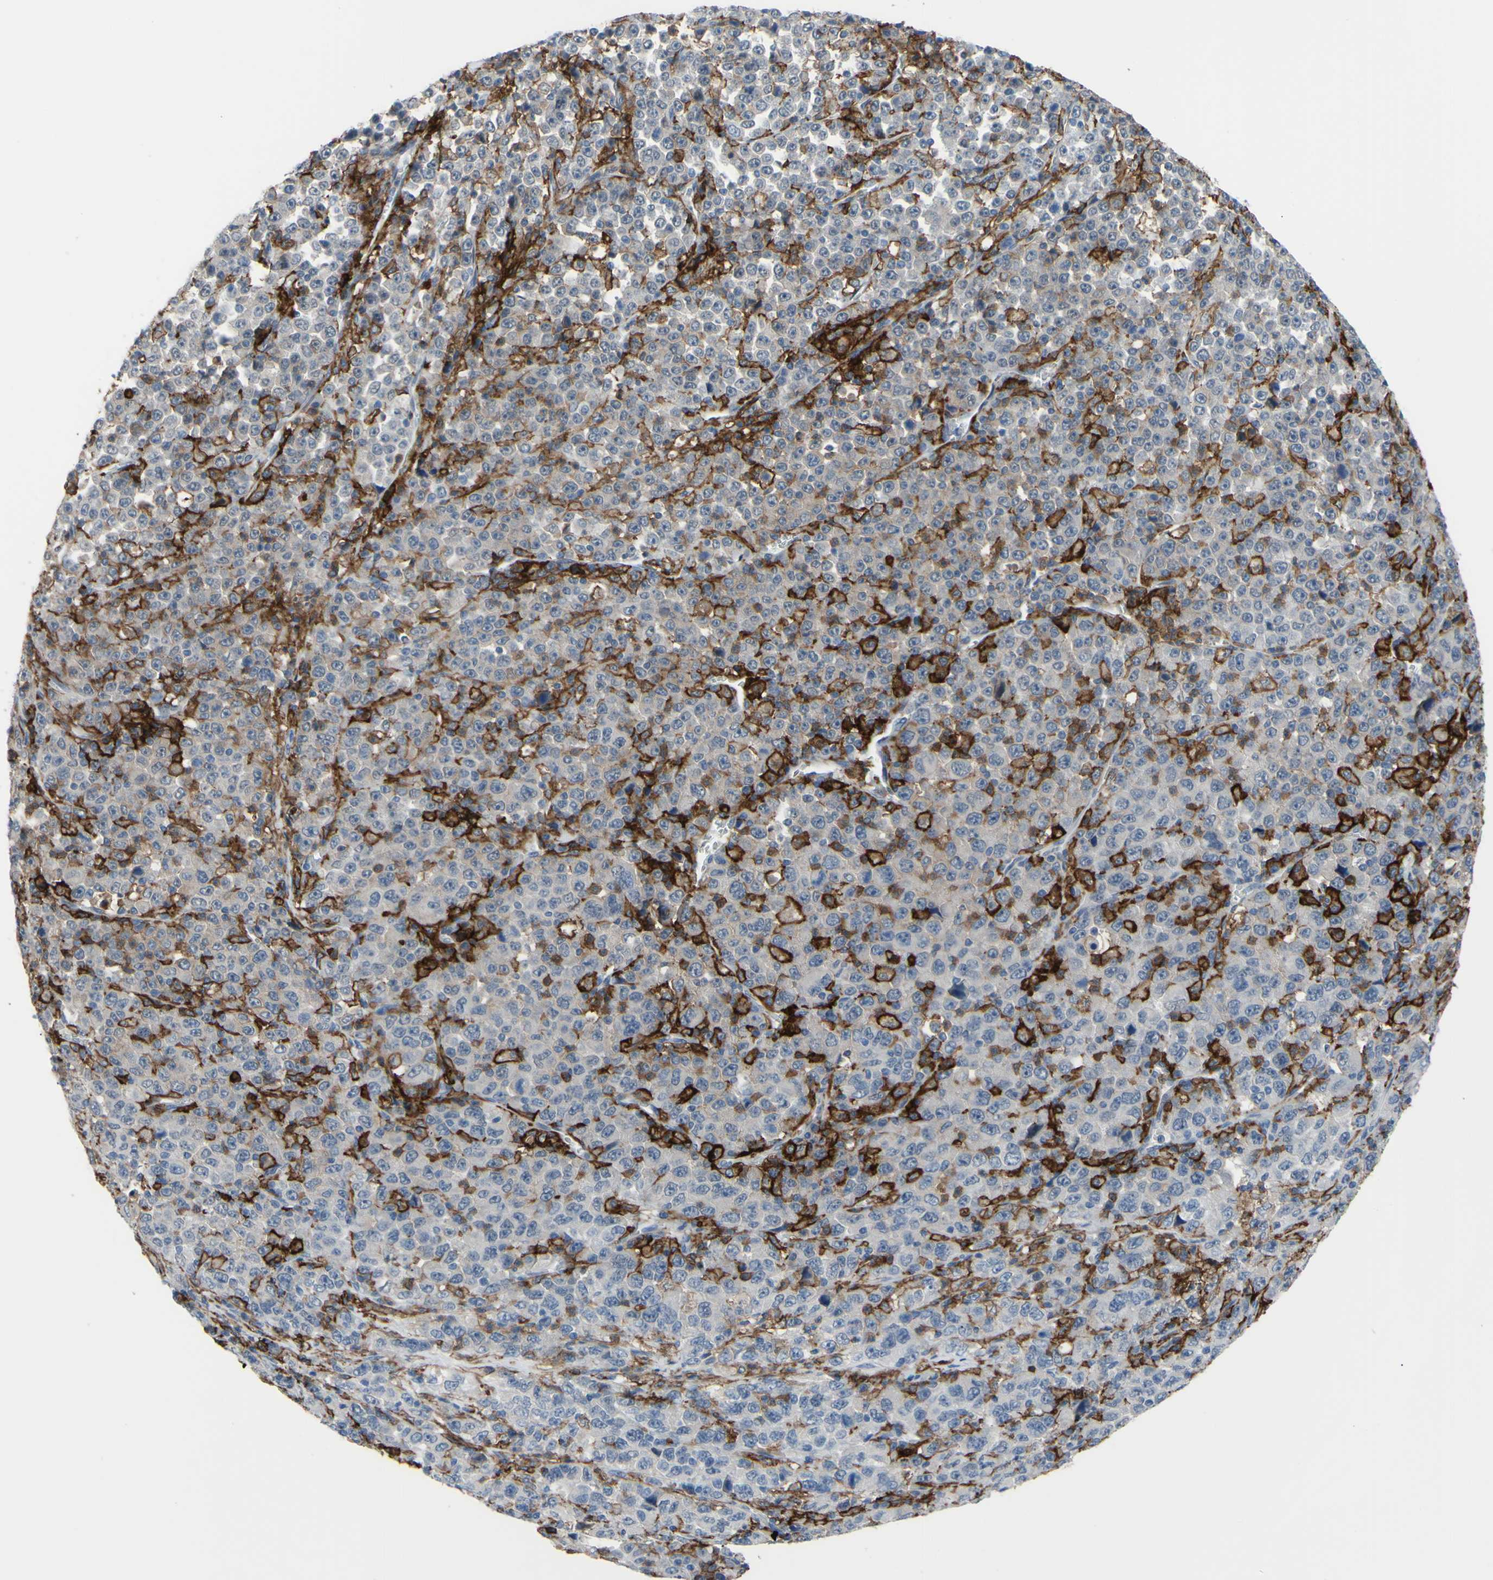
{"staining": {"intensity": "negative", "quantity": "none", "location": "none"}, "tissue": "stomach cancer", "cell_type": "Tumor cells", "image_type": "cancer", "snomed": [{"axis": "morphology", "description": "Normal tissue, NOS"}, {"axis": "morphology", "description": "Adenocarcinoma, NOS"}, {"axis": "topography", "description": "Stomach, upper"}, {"axis": "topography", "description": "Stomach"}], "caption": "Tumor cells show no significant positivity in stomach cancer (adenocarcinoma).", "gene": "FCGR2A", "patient": {"sex": "male", "age": 59}}